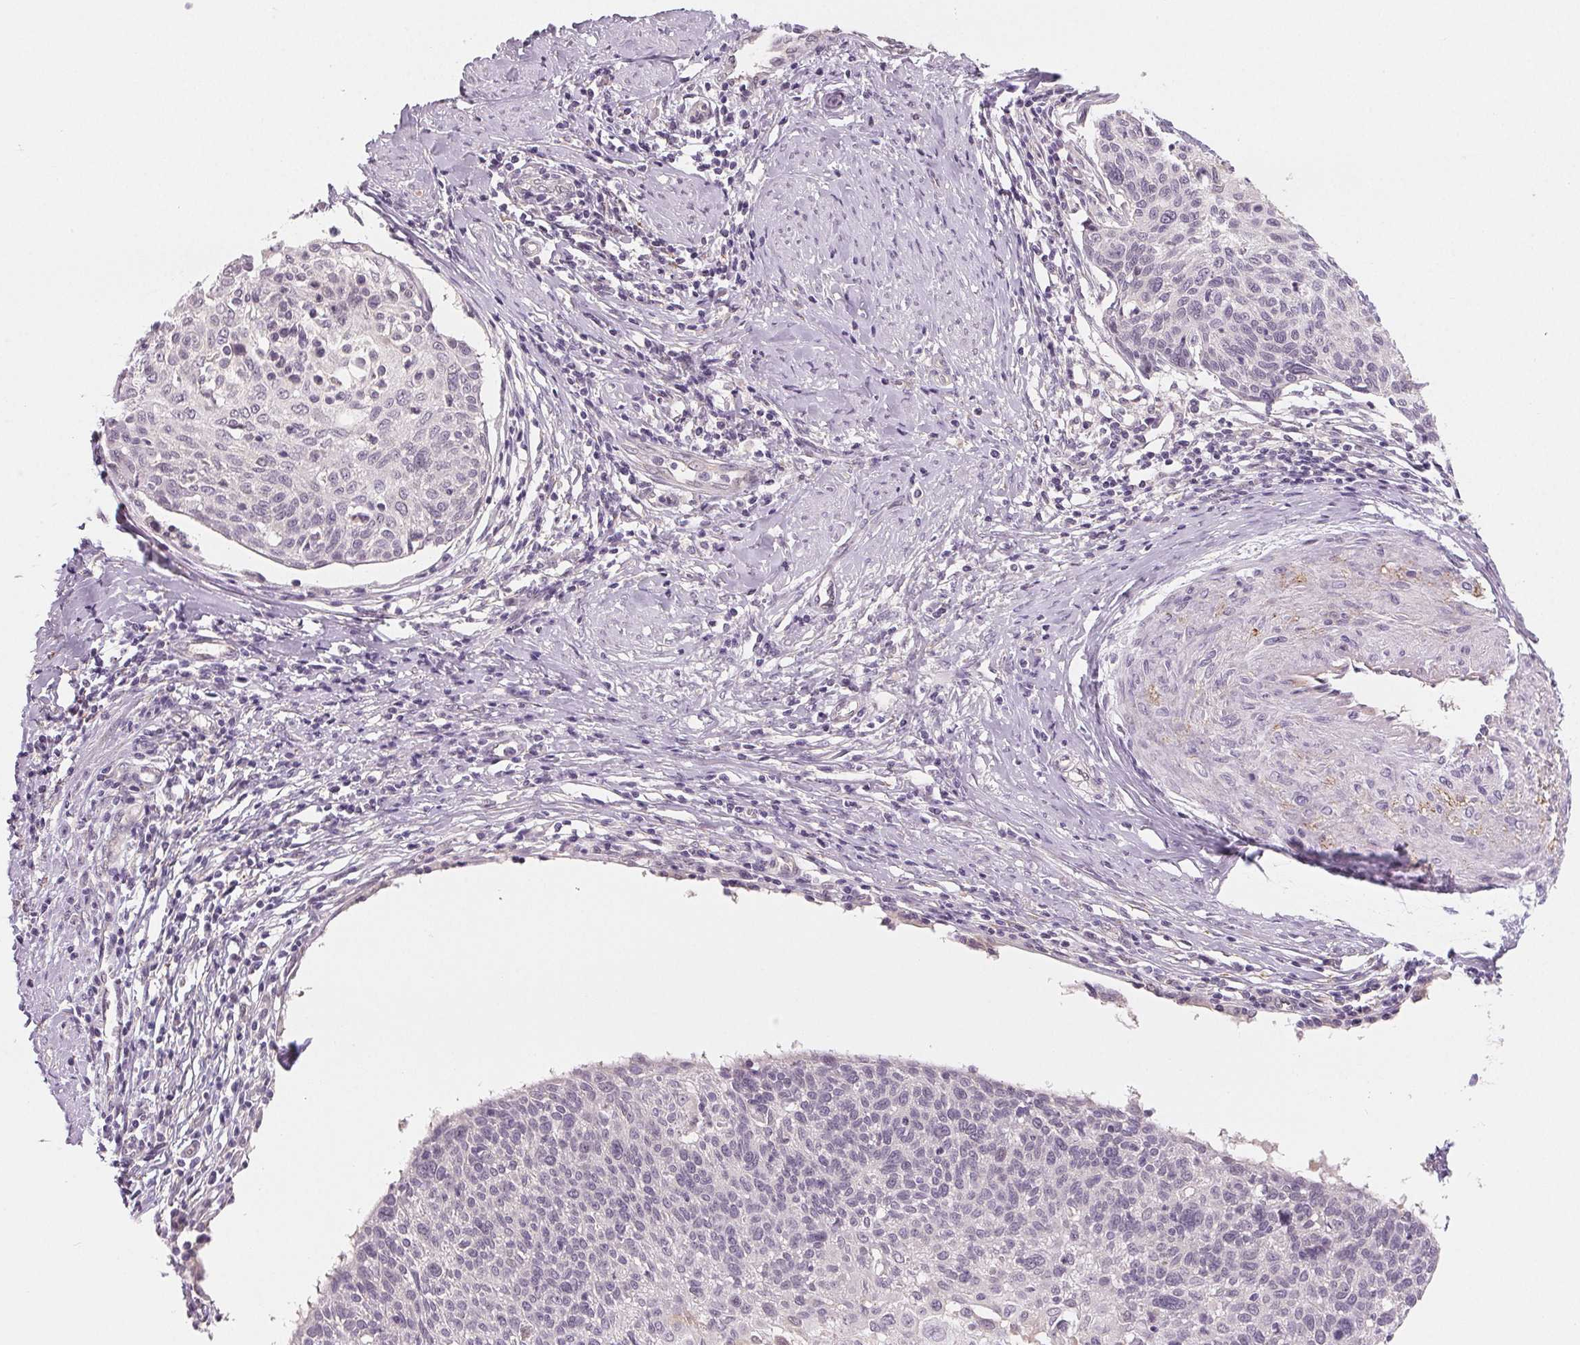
{"staining": {"intensity": "negative", "quantity": "none", "location": "none"}, "tissue": "cervical cancer", "cell_type": "Tumor cells", "image_type": "cancer", "snomed": [{"axis": "morphology", "description": "Squamous cell carcinoma, NOS"}, {"axis": "topography", "description": "Cervix"}], "caption": "Tumor cells show no significant staining in squamous cell carcinoma (cervical).", "gene": "CFC1", "patient": {"sex": "female", "age": 49}}